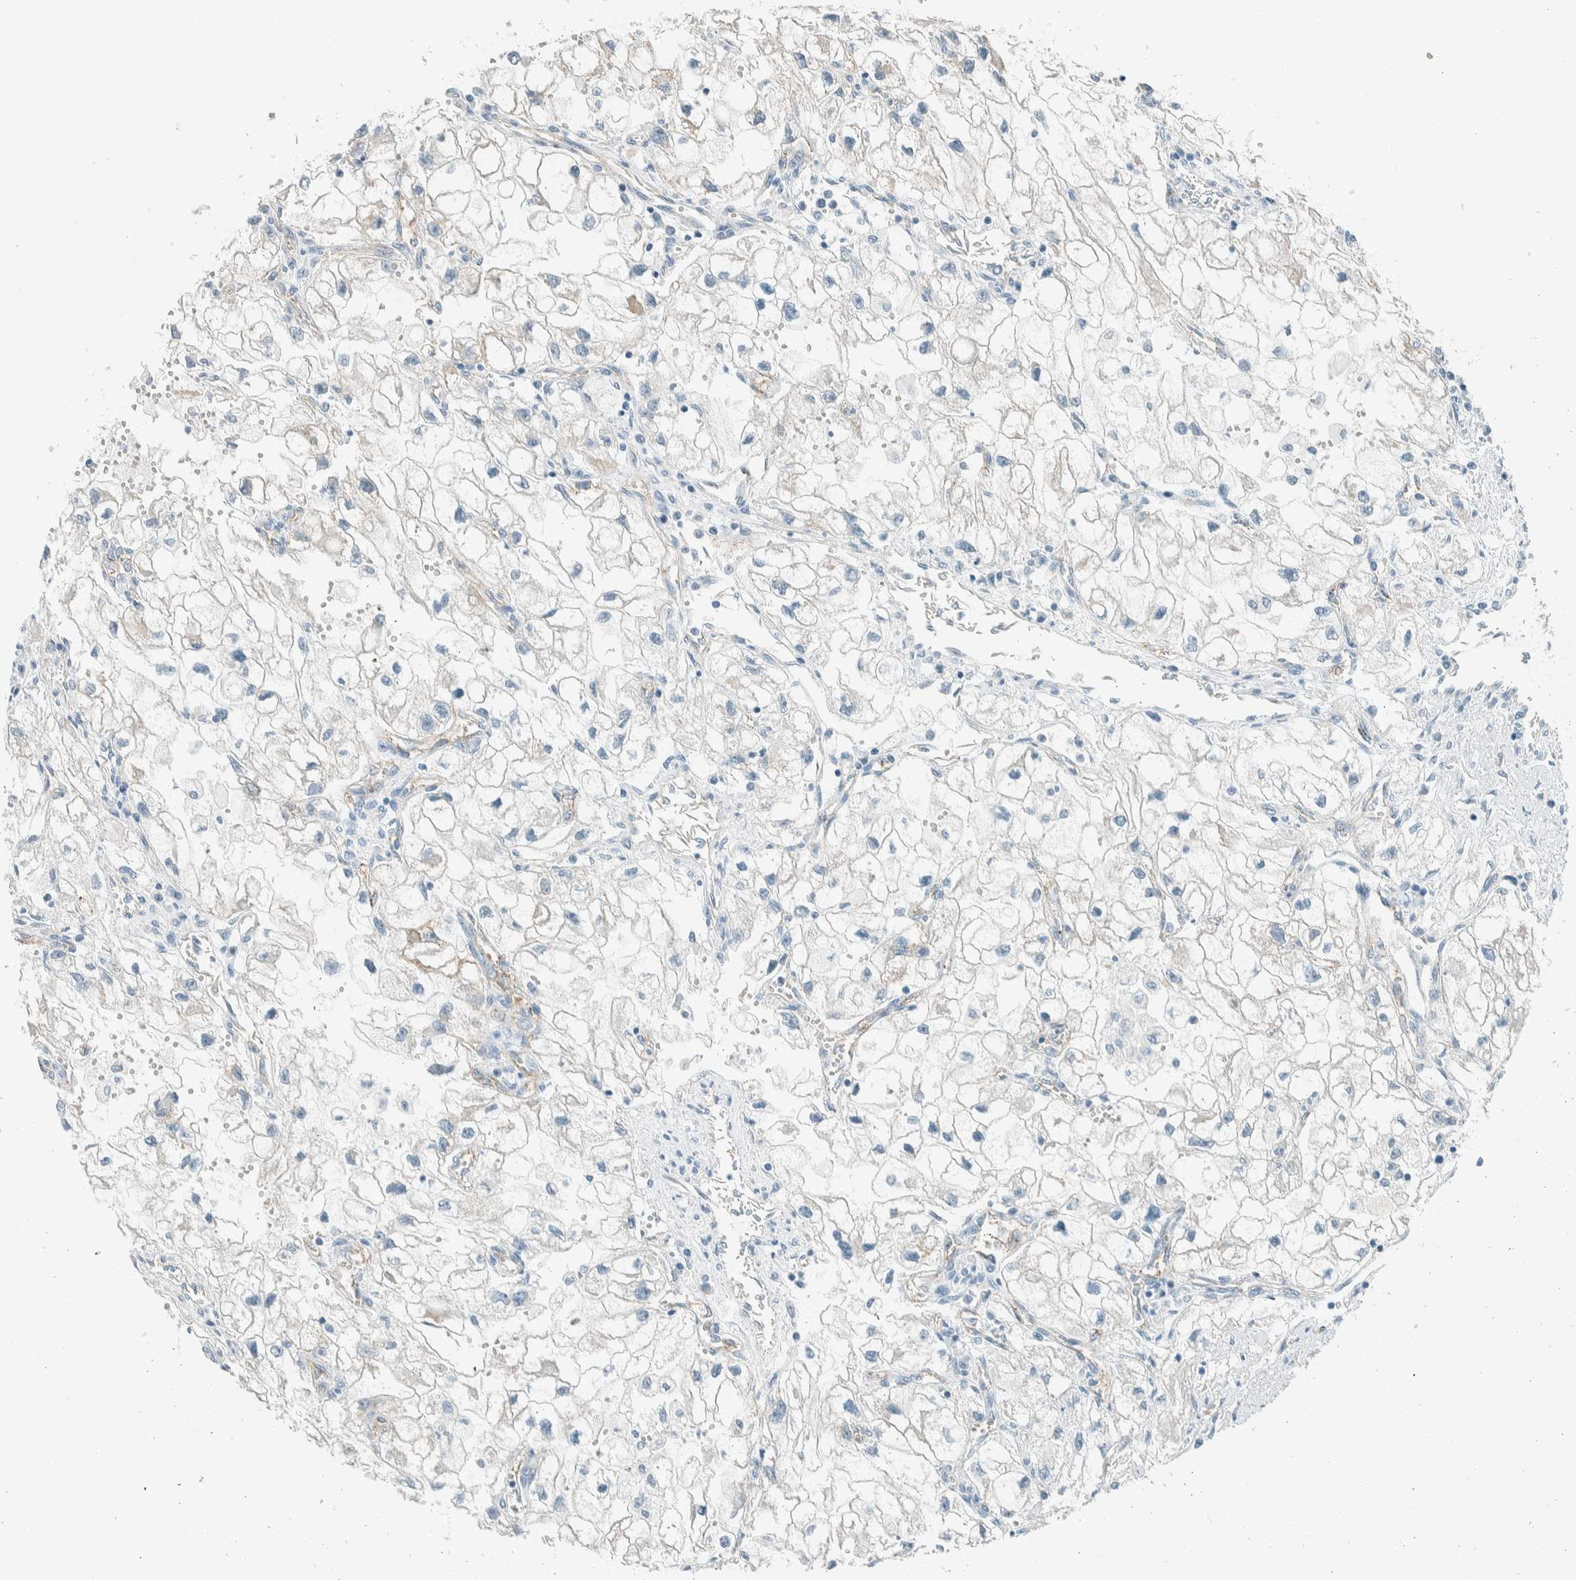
{"staining": {"intensity": "negative", "quantity": "none", "location": "none"}, "tissue": "renal cancer", "cell_type": "Tumor cells", "image_type": "cancer", "snomed": [{"axis": "morphology", "description": "Adenocarcinoma, NOS"}, {"axis": "topography", "description": "Kidney"}], "caption": "IHC of renal cancer displays no expression in tumor cells.", "gene": "SLFN12", "patient": {"sex": "female", "age": 70}}